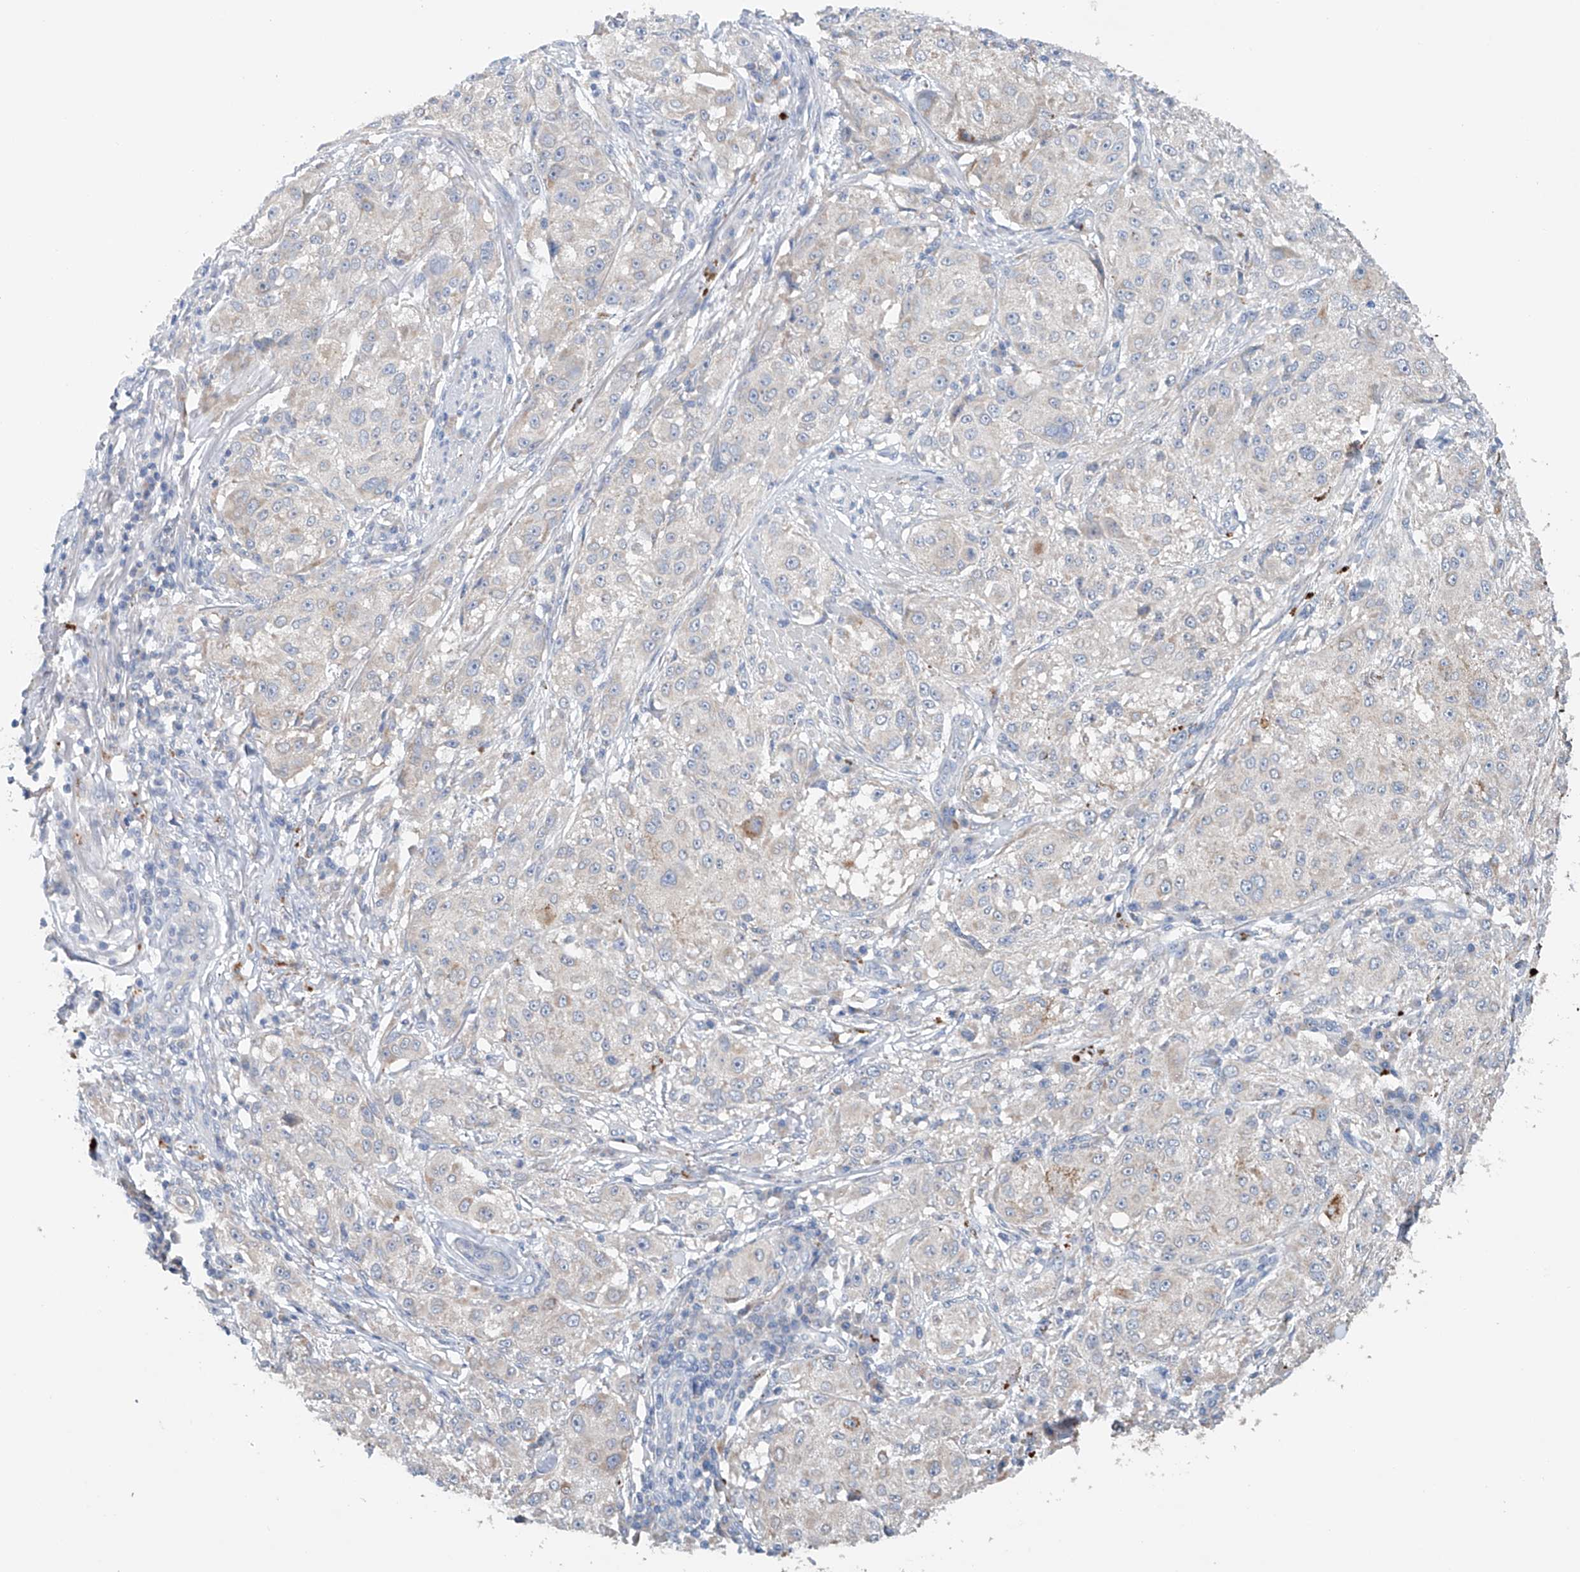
{"staining": {"intensity": "negative", "quantity": "none", "location": "none"}, "tissue": "melanoma", "cell_type": "Tumor cells", "image_type": "cancer", "snomed": [{"axis": "morphology", "description": "Necrosis, NOS"}, {"axis": "morphology", "description": "Malignant melanoma, NOS"}, {"axis": "topography", "description": "Skin"}], "caption": "The micrograph demonstrates no staining of tumor cells in melanoma.", "gene": "GPC4", "patient": {"sex": "female", "age": 87}}